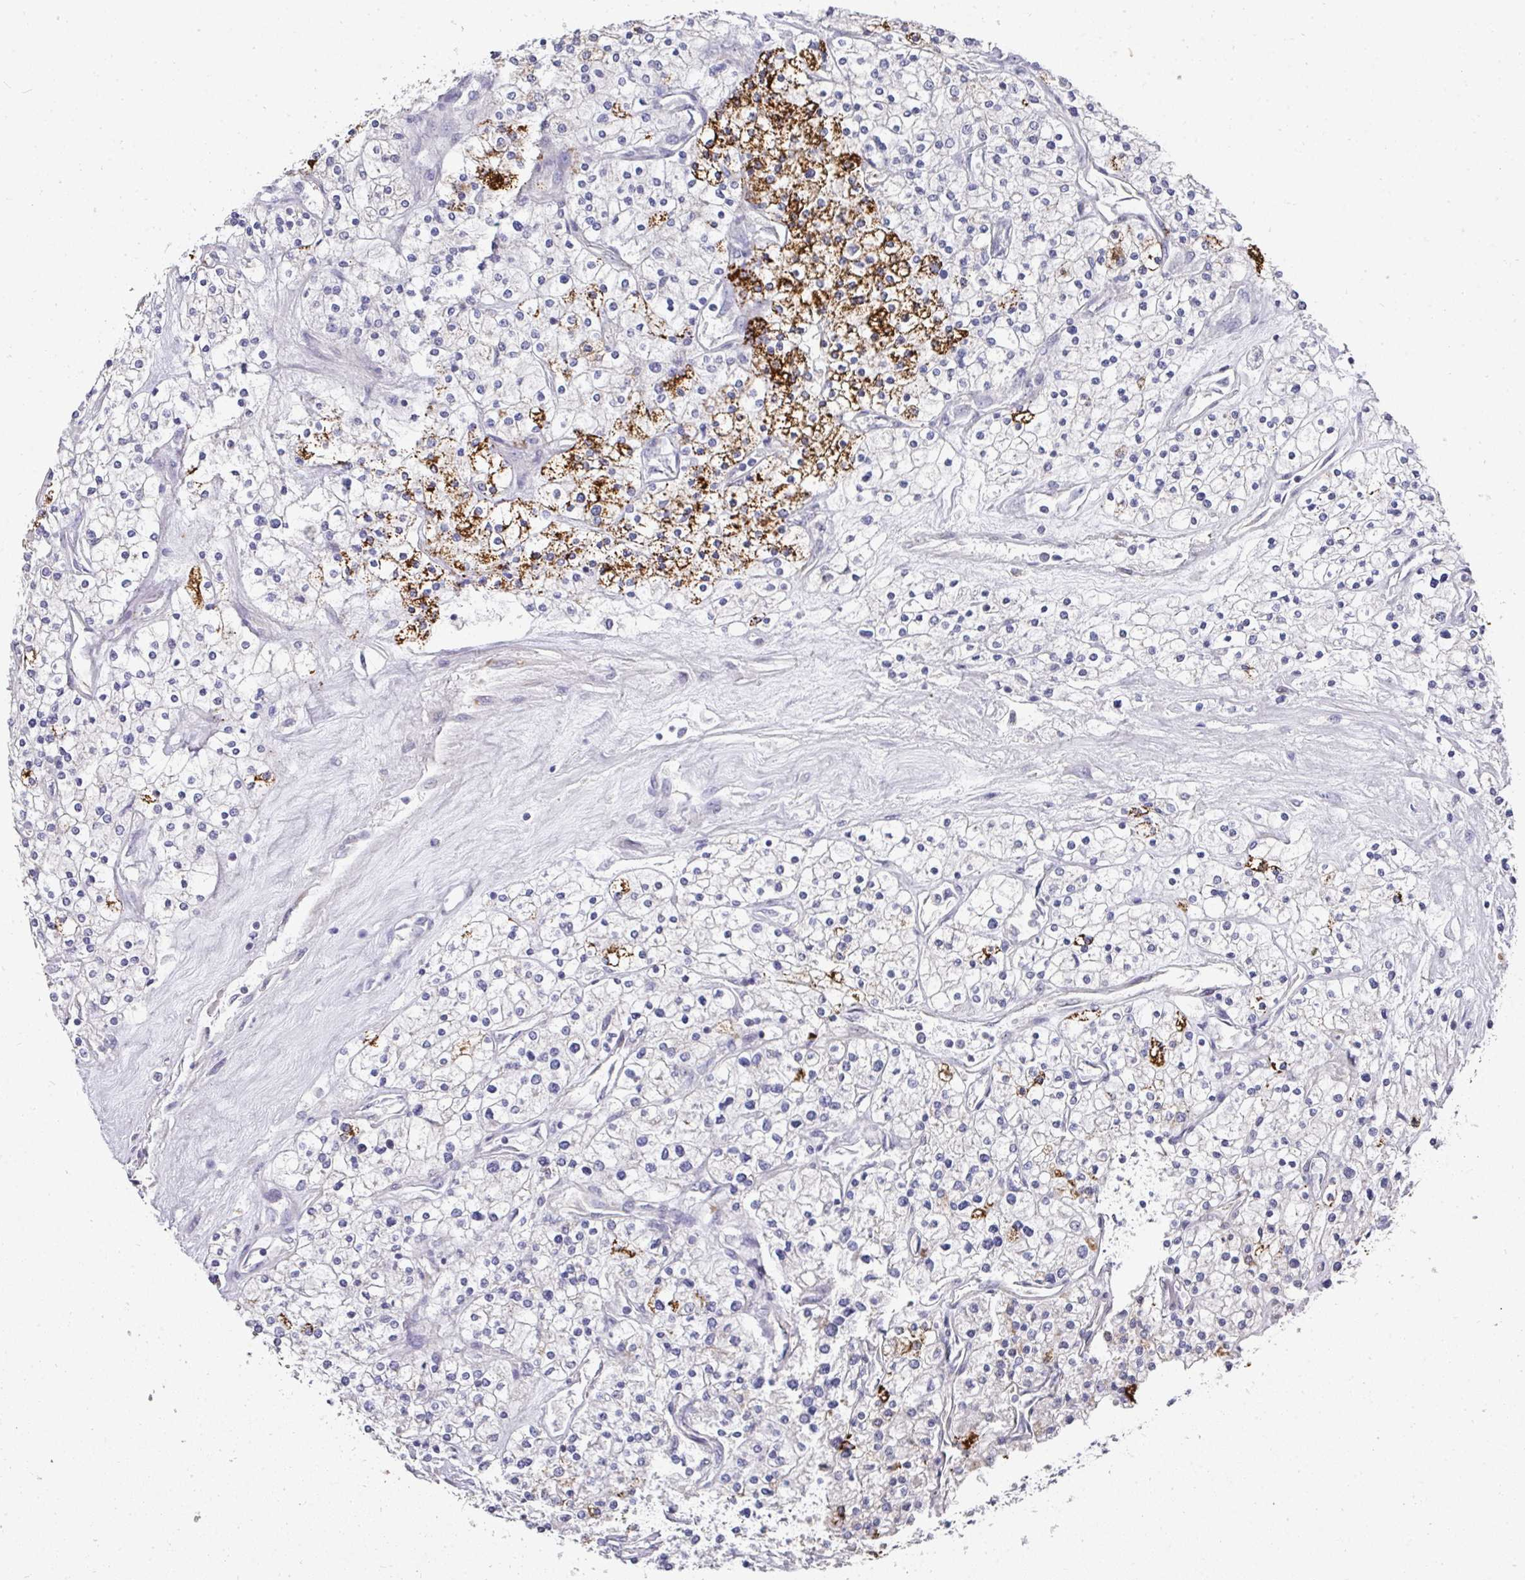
{"staining": {"intensity": "strong", "quantity": "<25%", "location": "cytoplasmic/membranous"}, "tissue": "renal cancer", "cell_type": "Tumor cells", "image_type": "cancer", "snomed": [{"axis": "morphology", "description": "Adenocarcinoma, NOS"}, {"axis": "topography", "description": "Kidney"}], "caption": "Immunohistochemical staining of adenocarcinoma (renal) displays medium levels of strong cytoplasmic/membranous protein positivity in approximately <25% of tumor cells.", "gene": "C18orf25", "patient": {"sex": "male", "age": 80}}